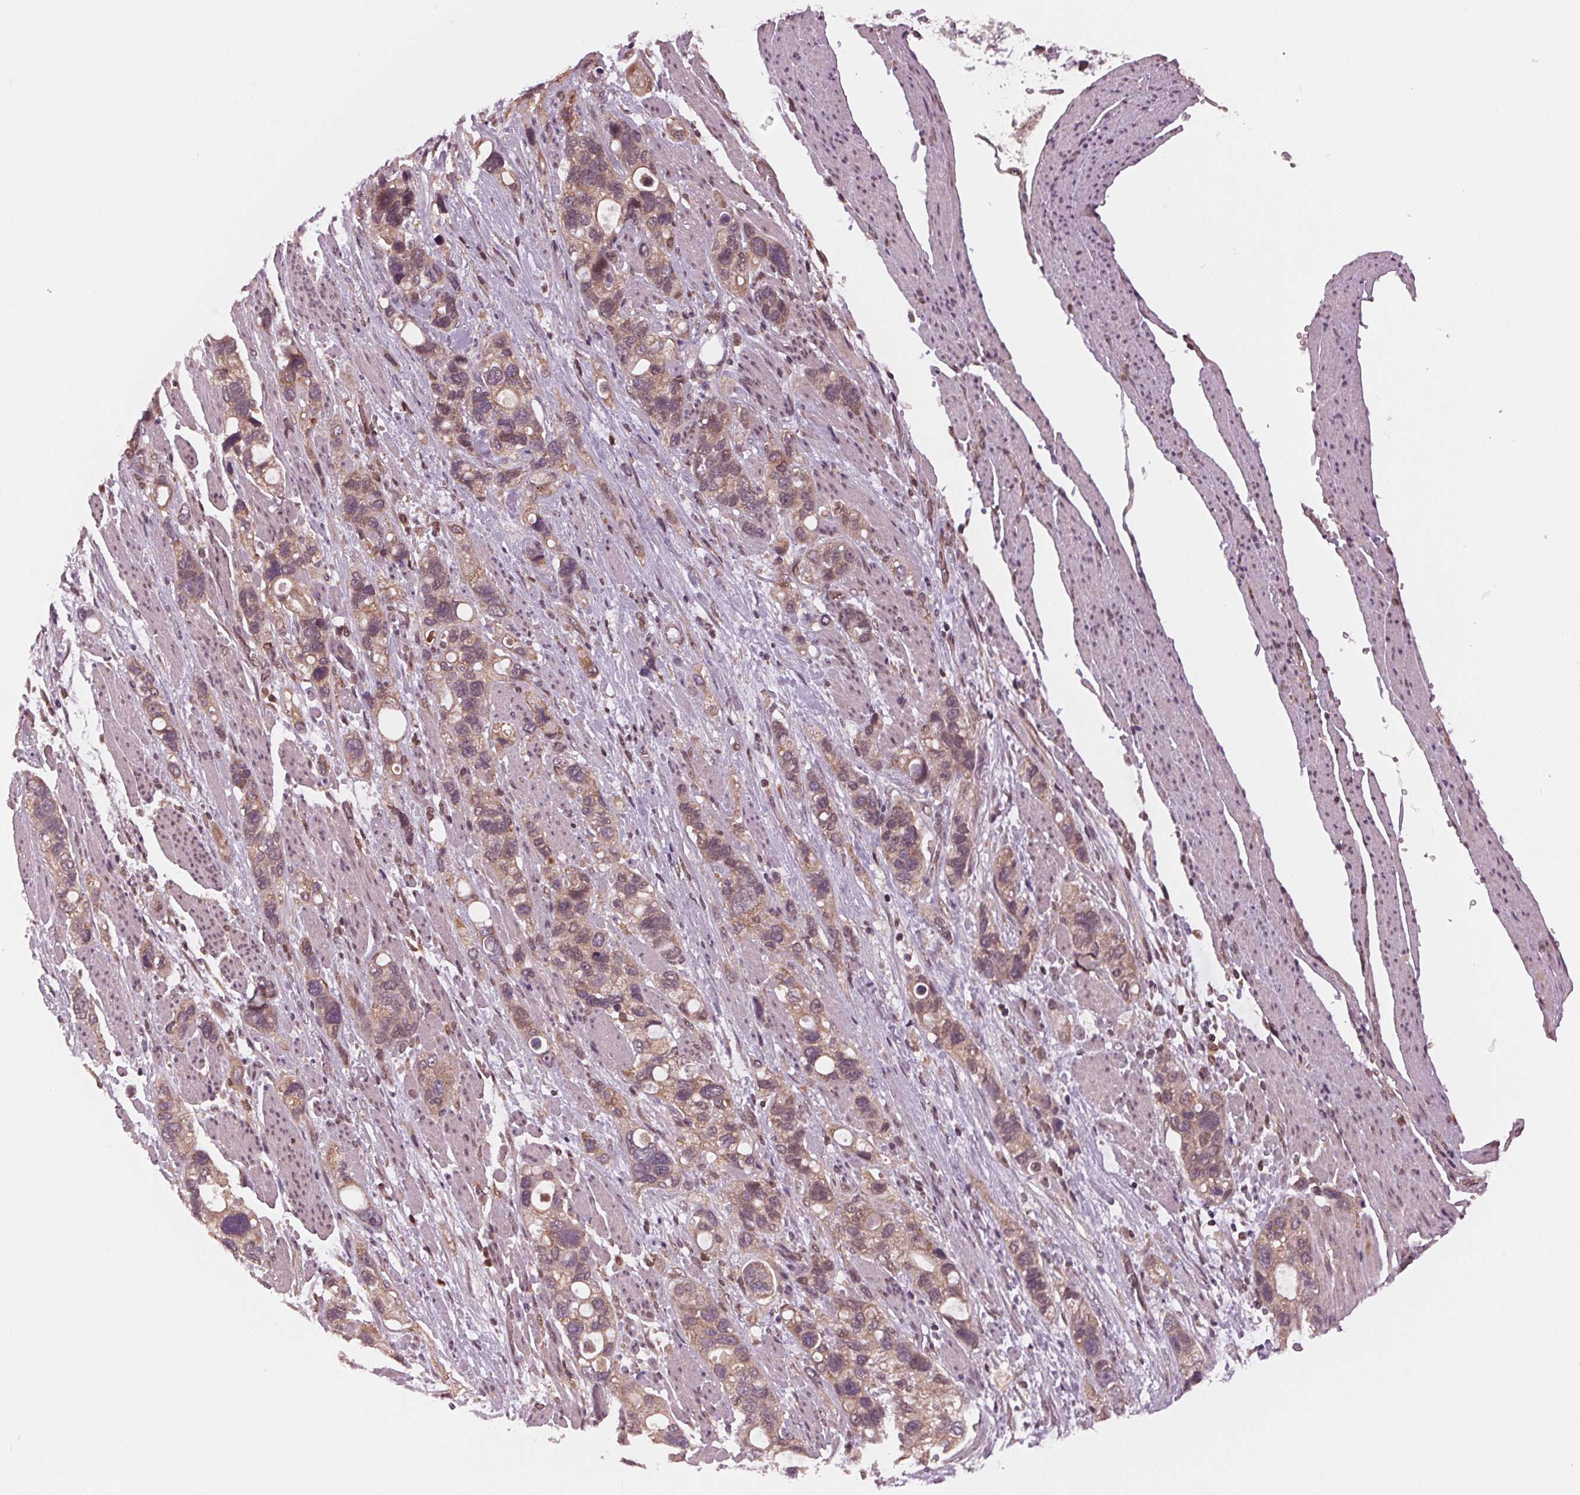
{"staining": {"intensity": "weak", "quantity": "25%-75%", "location": "cytoplasmic/membranous"}, "tissue": "stomach cancer", "cell_type": "Tumor cells", "image_type": "cancer", "snomed": [{"axis": "morphology", "description": "Adenocarcinoma, NOS"}, {"axis": "topography", "description": "Stomach, upper"}], "caption": "A histopathology image of stomach adenocarcinoma stained for a protein shows weak cytoplasmic/membranous brown staining in tumor cells. The staining was performed using DAB (3,3'-diaminobenzidine), with brown indicating positive protein expression. Nuclei are stained blue with hematoxylin.", "gene": "STAT3", "patient": {"sex": "female", "age": 81}}